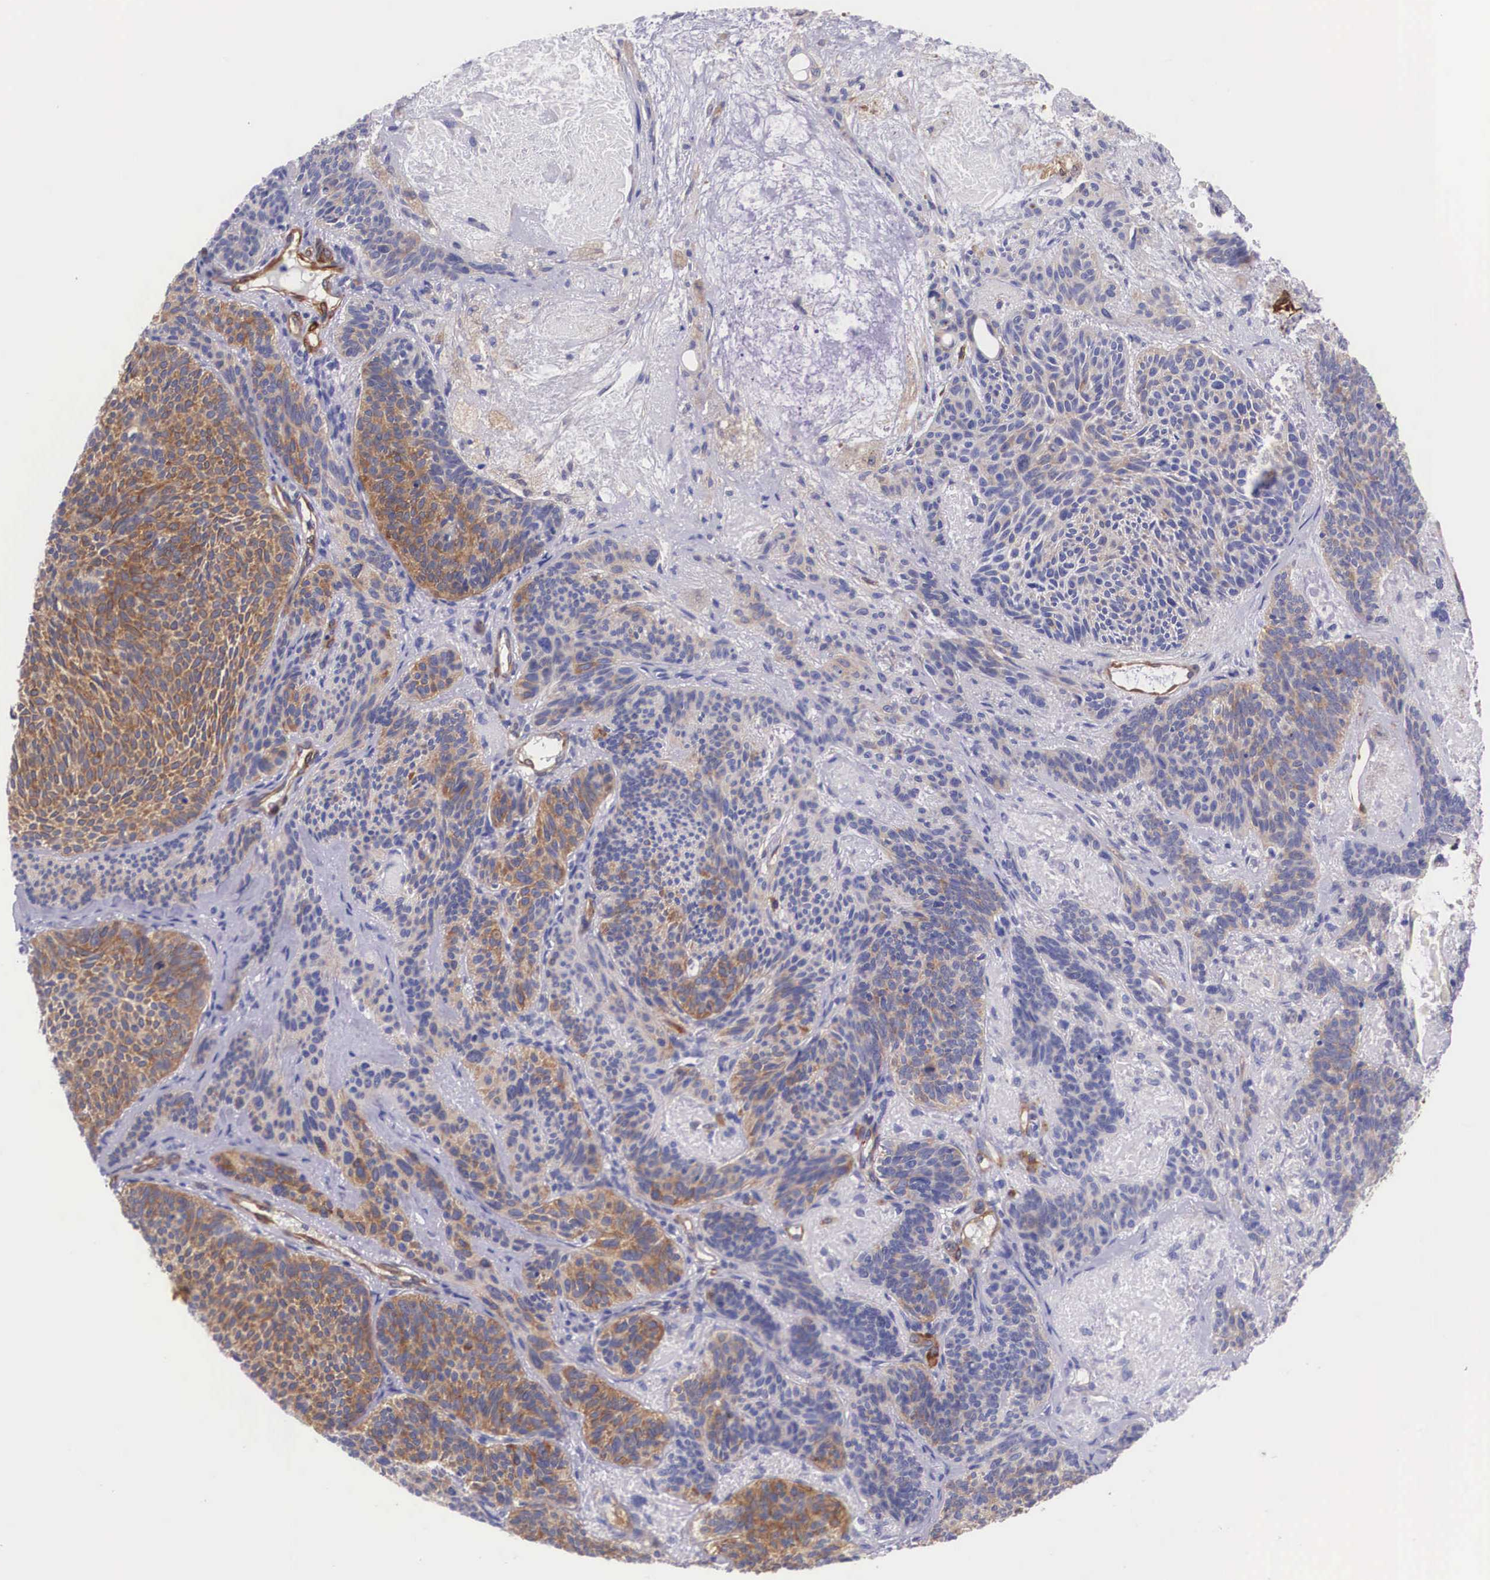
{"staining": {"intensity": "weak", "quantity": "25%-75%", "location": "cytoplasmic/membranous"}, "tissue": "skin cancer", "cell_type": "Tumor cells", "image_type": "cancer", "snomed": [{"axis": "morphology", "description": "Basal cell carcinoma"}, {"axis": "topography", "description": "Skin"}], "caption": "The photomicrograph displays immunohistochemical staining of skin cancer. There is weak cytoplasmic/membranous staining is present in about 25%-75% of tumor cells. (IHC, brightfield microscopy, high magnification).", "gene": "BCAR1", "patient": {"sex": "male", "age": 84}}